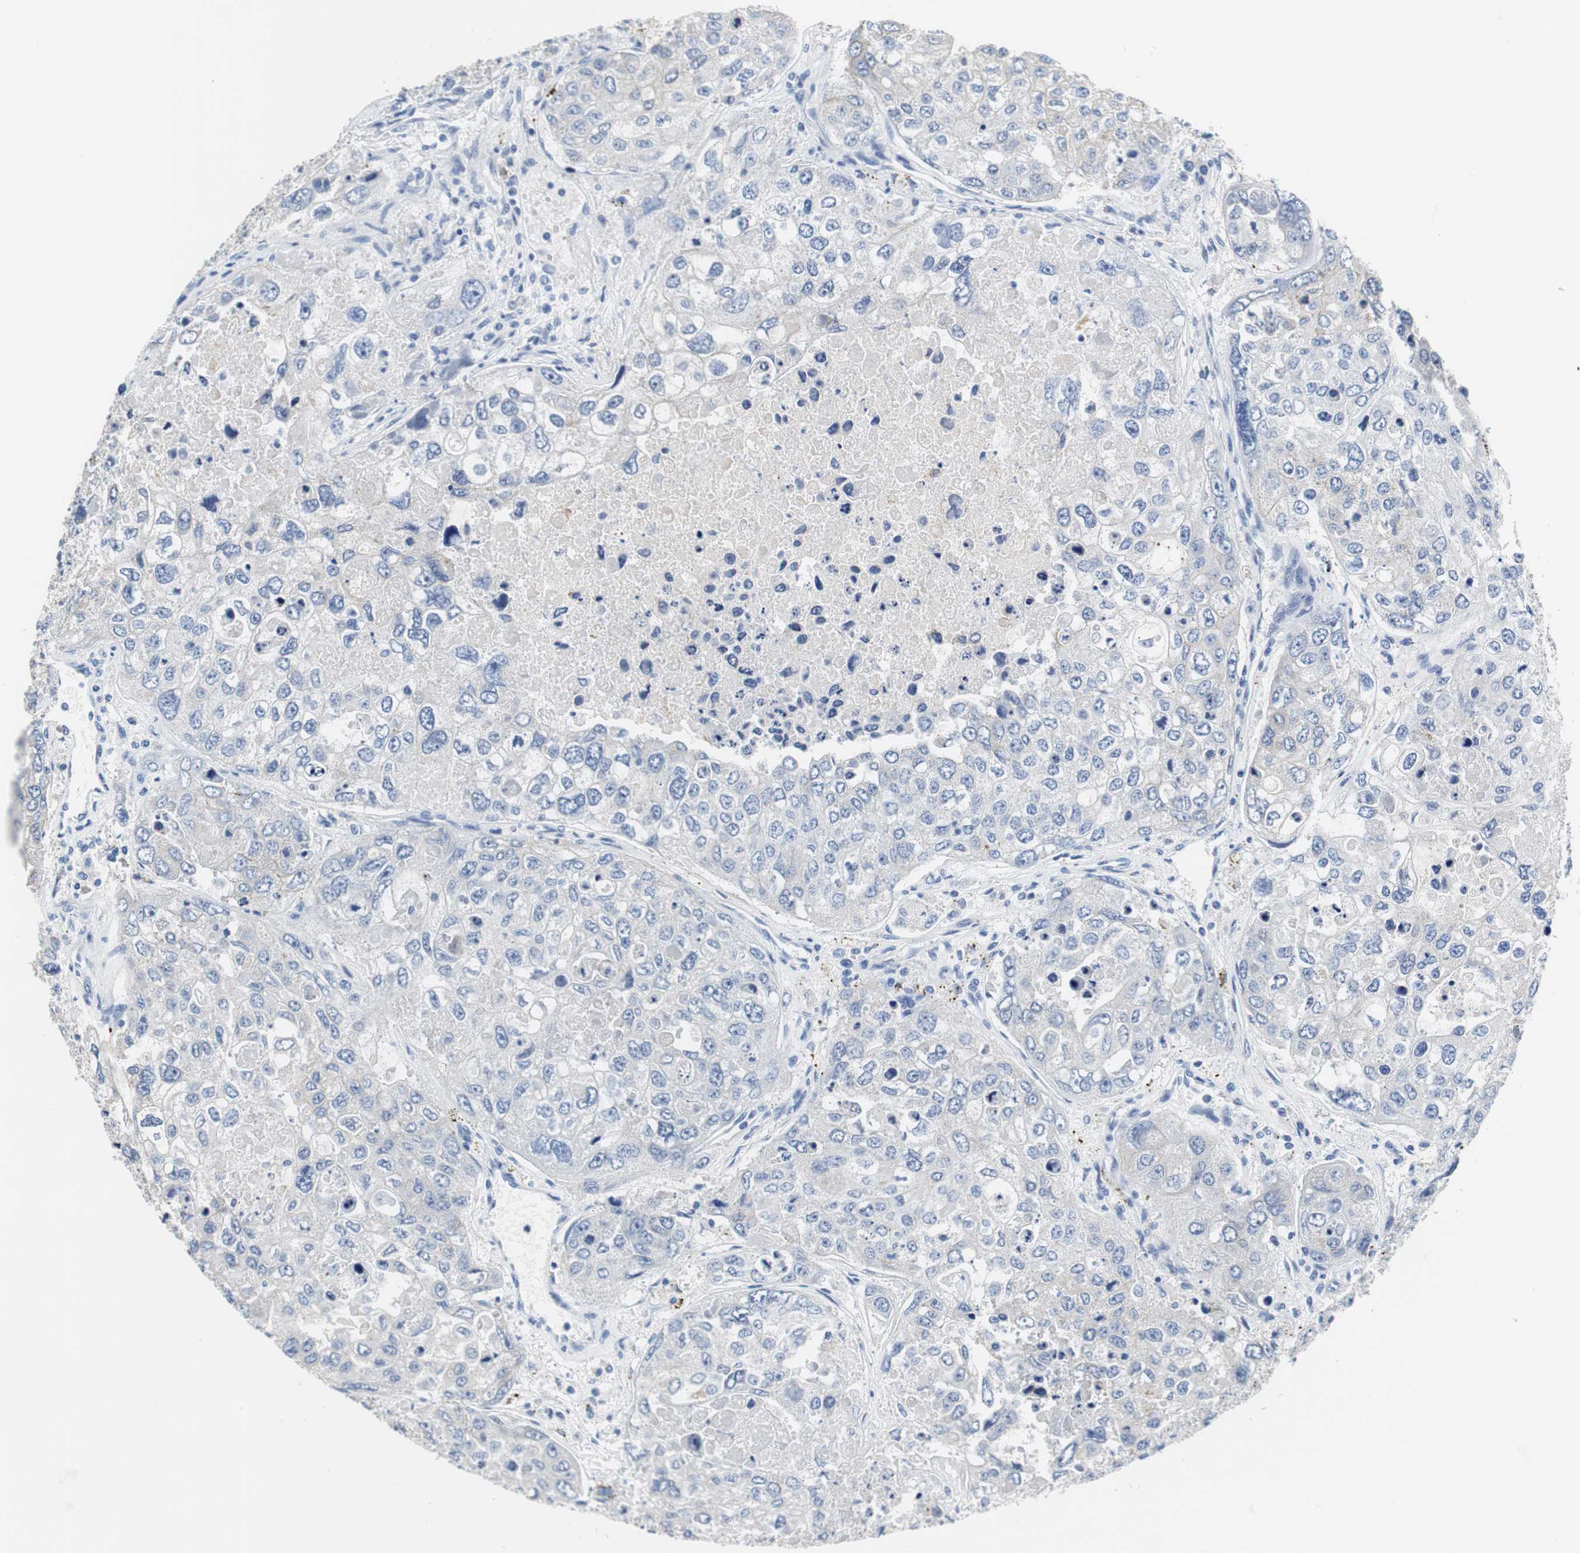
{"staining": {"intensity": "negative", "quantity": "none", "location": "none"}, "tissue": "urothelial cancer", "cell_type": "Tumor cells", "image_type": "cancer", "snomed": [{"axis": "morphology", "description": "Urothelial carcinoma, High grade"}, {"axis": "topography", "description": "Lymph node"}, {"axis": "topography", "description": "Urinary bladder"}], "caption": "IHC histopathology image of high-grade urothelial carcinoma stained for a protein (brown), which exhibits no positivity in tumor cells.", "gene": "PCK1", "patient": {"sex": "male", "age": 51}}